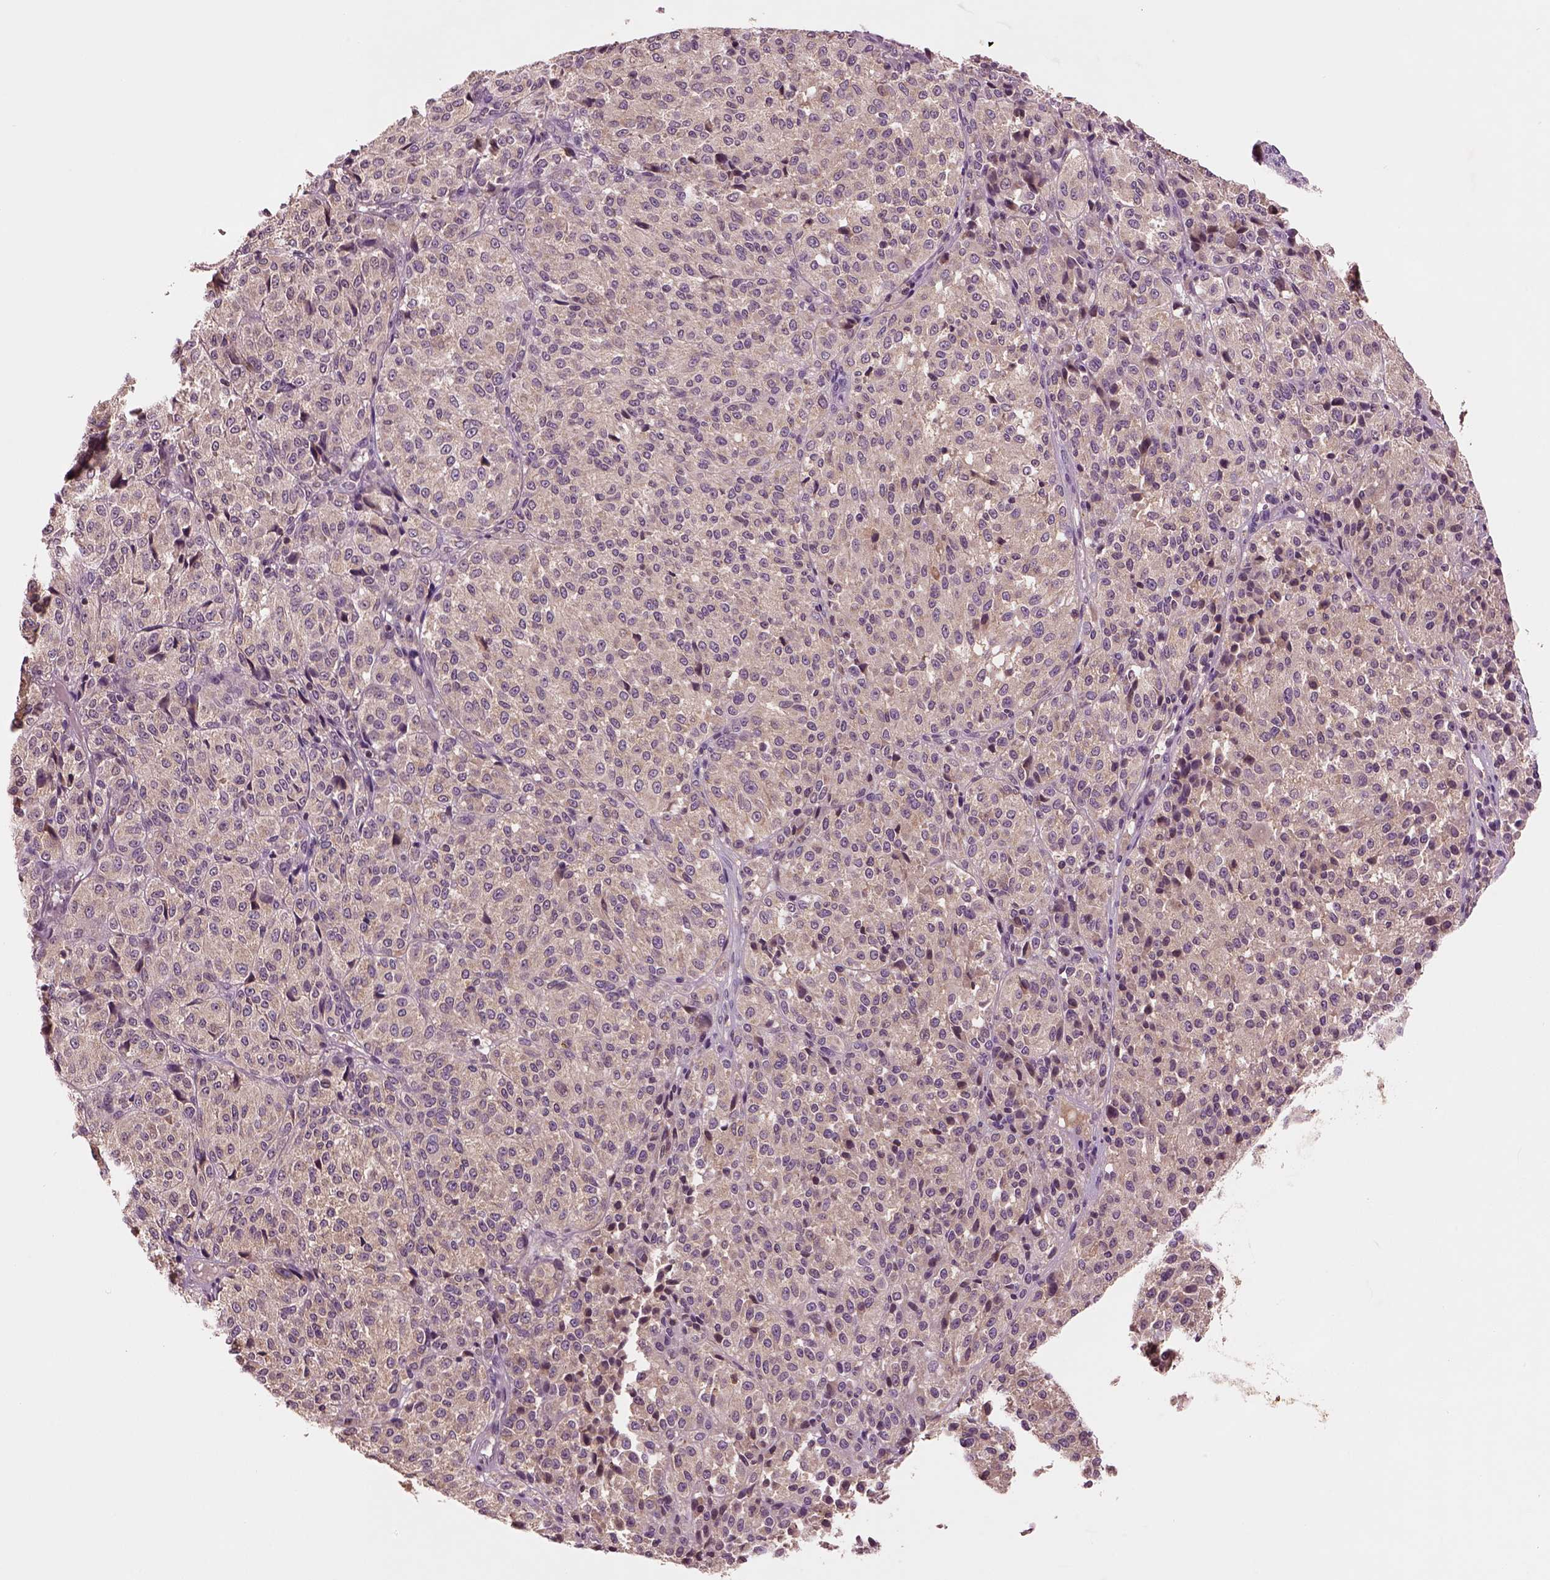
{"staining": {"intensity": "negative", "quantity": "none", "location": "none"}, "tissue": "melanoma", "cell_type": "Tumor cells", "image_type": "cancer", "snomed": [{"axis": "morphology", "description": "Malignant melanoma, Metastatic site"}, {"axis": "topography", "description": "Brain"}], "caption": "Immunohistochemistry (IHC) histopathology image of neoplastic tissue: melanoma stained with DAB demonstrates no significant protein expression in tumor cells.", "gene": "MTHFS", "patient": {"sex": "female", "age": 56}}